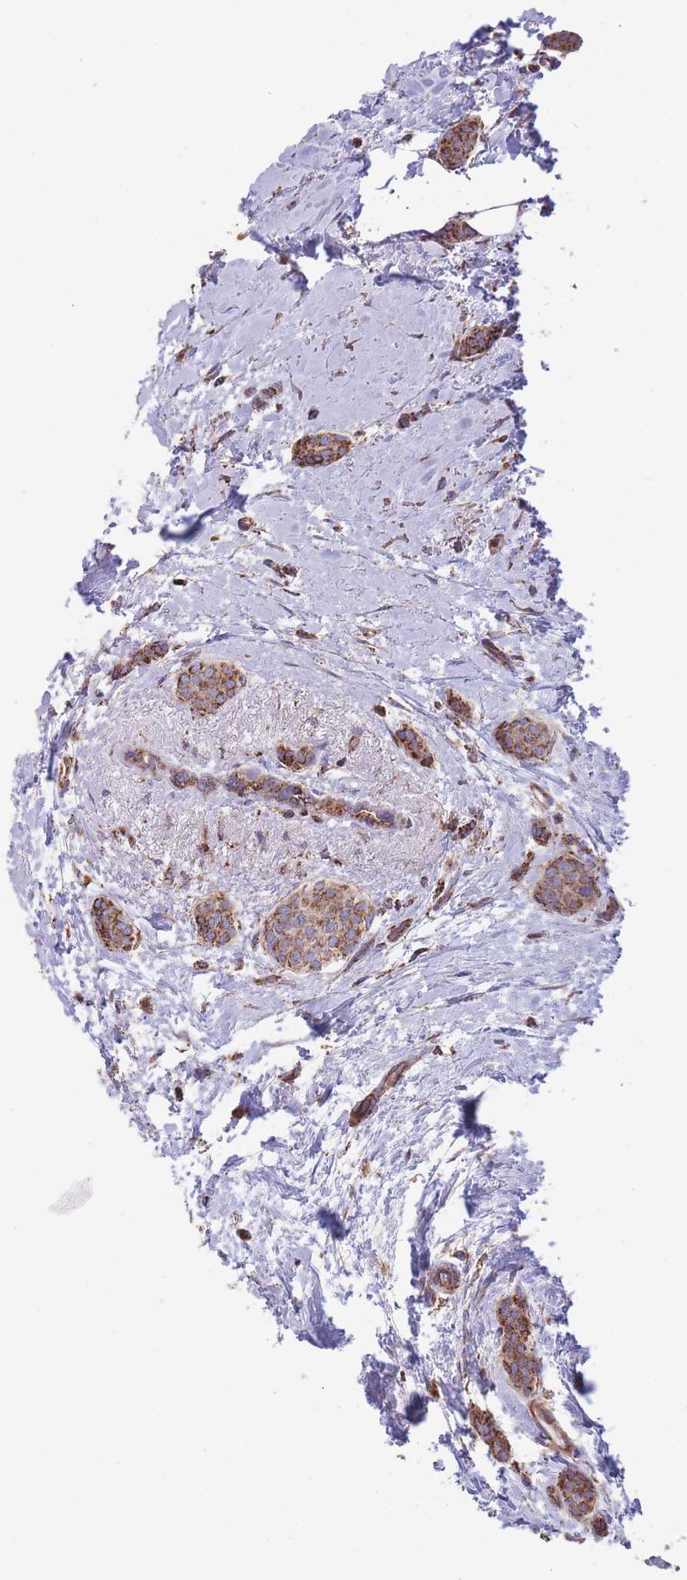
{"staining": {"intensity": "moderate", "quantity": ">75%", "location": "cytoplasmic/membranous"}, "tissue": "breast cancer", "cell_type": "Tumor cells", "image_type": "cancer", "snomed": [{"axis": "morphology", "description": "Duct carcinoma"}, {"axis": "topography", "description": "Breast"}], "caption": "Immunohistochemistry image of neoplastic tissue: human breast invasive ductal carcinoma stained using immunohistochemistry exhibits medium levels of moderate protein expression localized specifically in the cytoplasmic/membranous of tumor cells, appearing as a cytoplasmic/membranous brown color.", "gene": "FKBP8", "patient": {"sex": "female", "age": 72}}